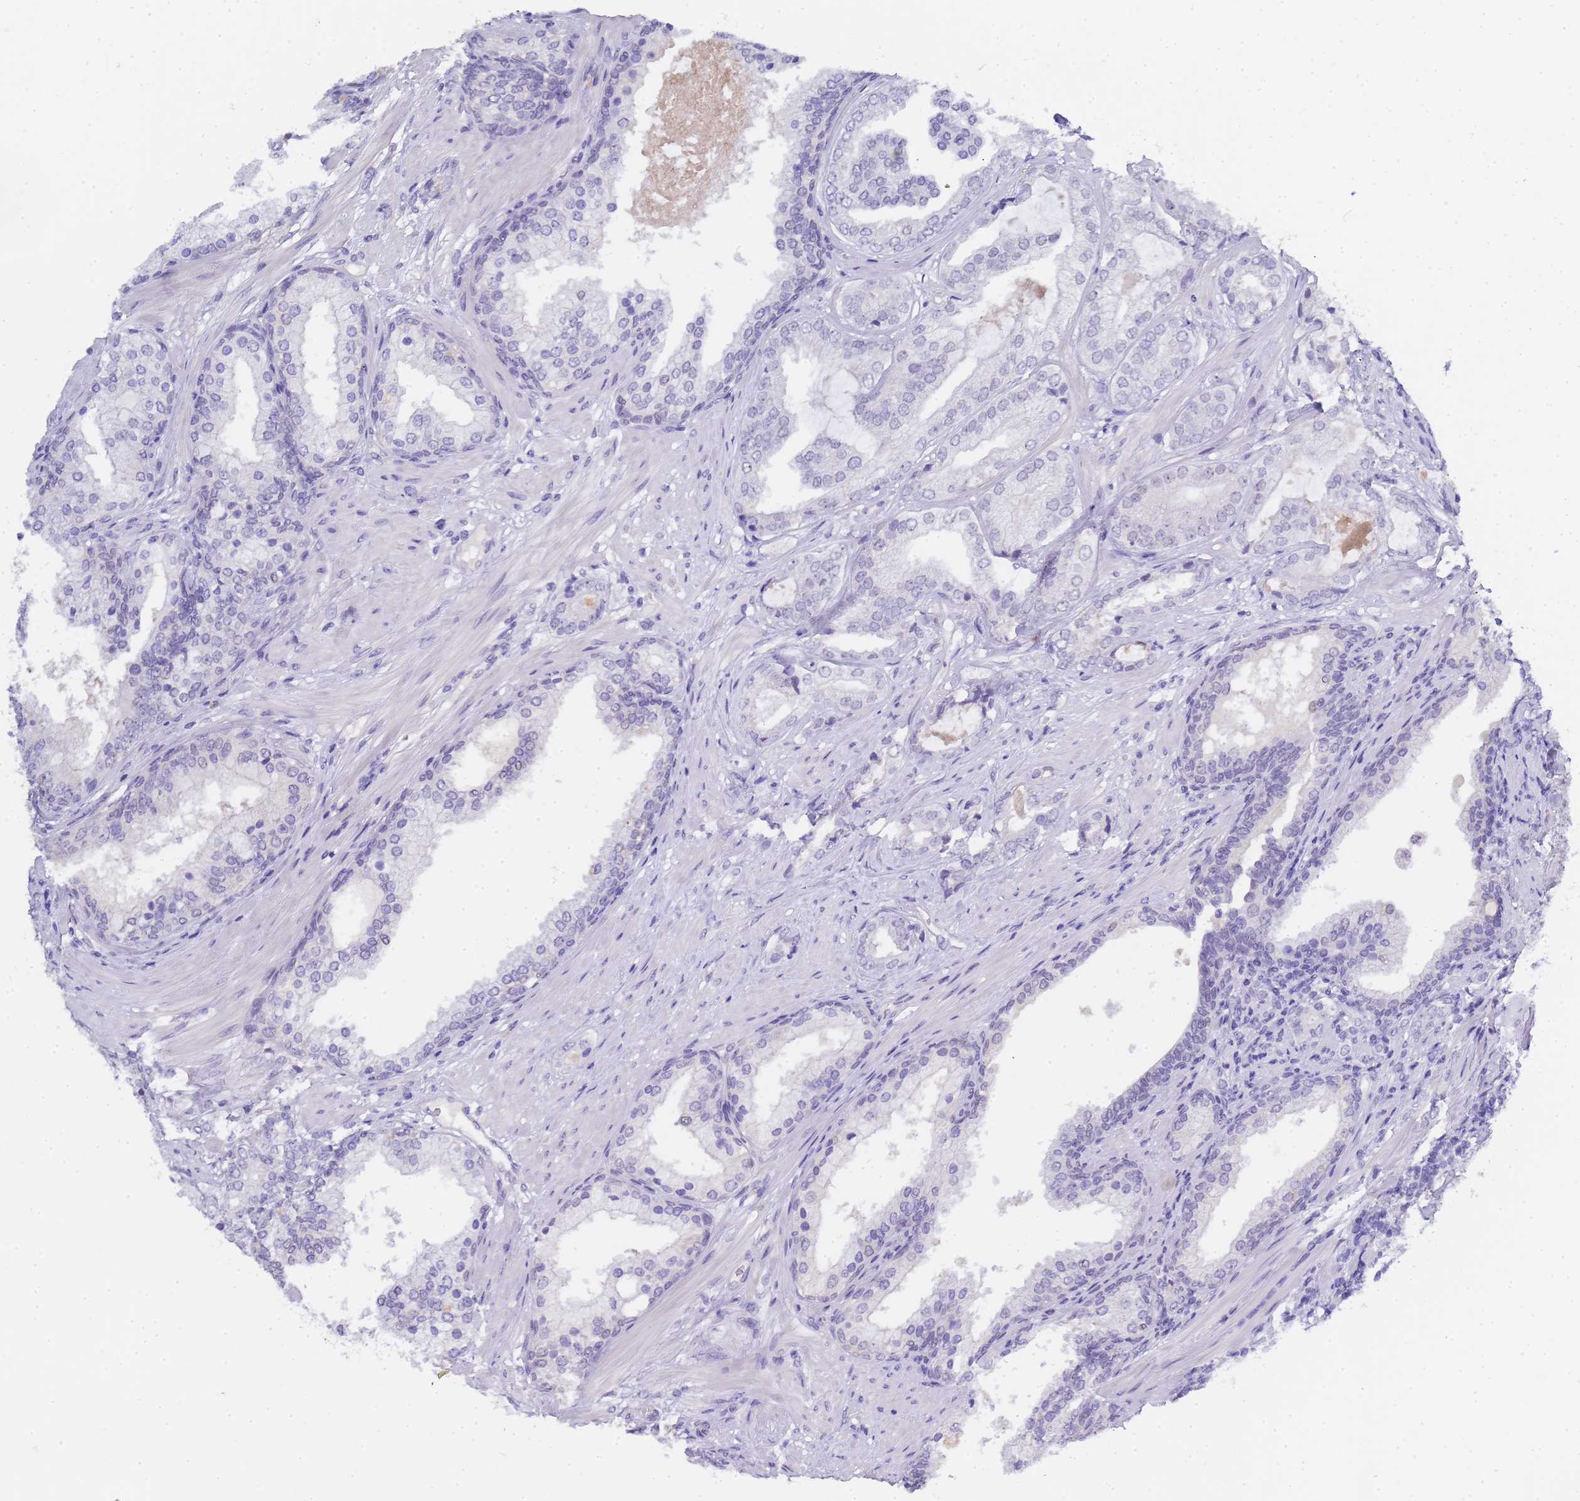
{"staining": {"intensity": "negative", "quantity": "none", "location": "none"}, "tissue": "prostate cancer", "cell_type": "Tumor cells", "image_type": "cancer", "snomed": [{"axis": "morphology", "description": "Adenocarcinoma, High grade"}, {"axis": "topography", "description": "Prostate"}], "caption": "Human prostate cancer (adenocarcinoma (high-grade)) stained for a protein using immunohistochemistry shows no staining in tumor cells.", "gene": "CTRC", "patient": {"sex": "male", "age": 60}}